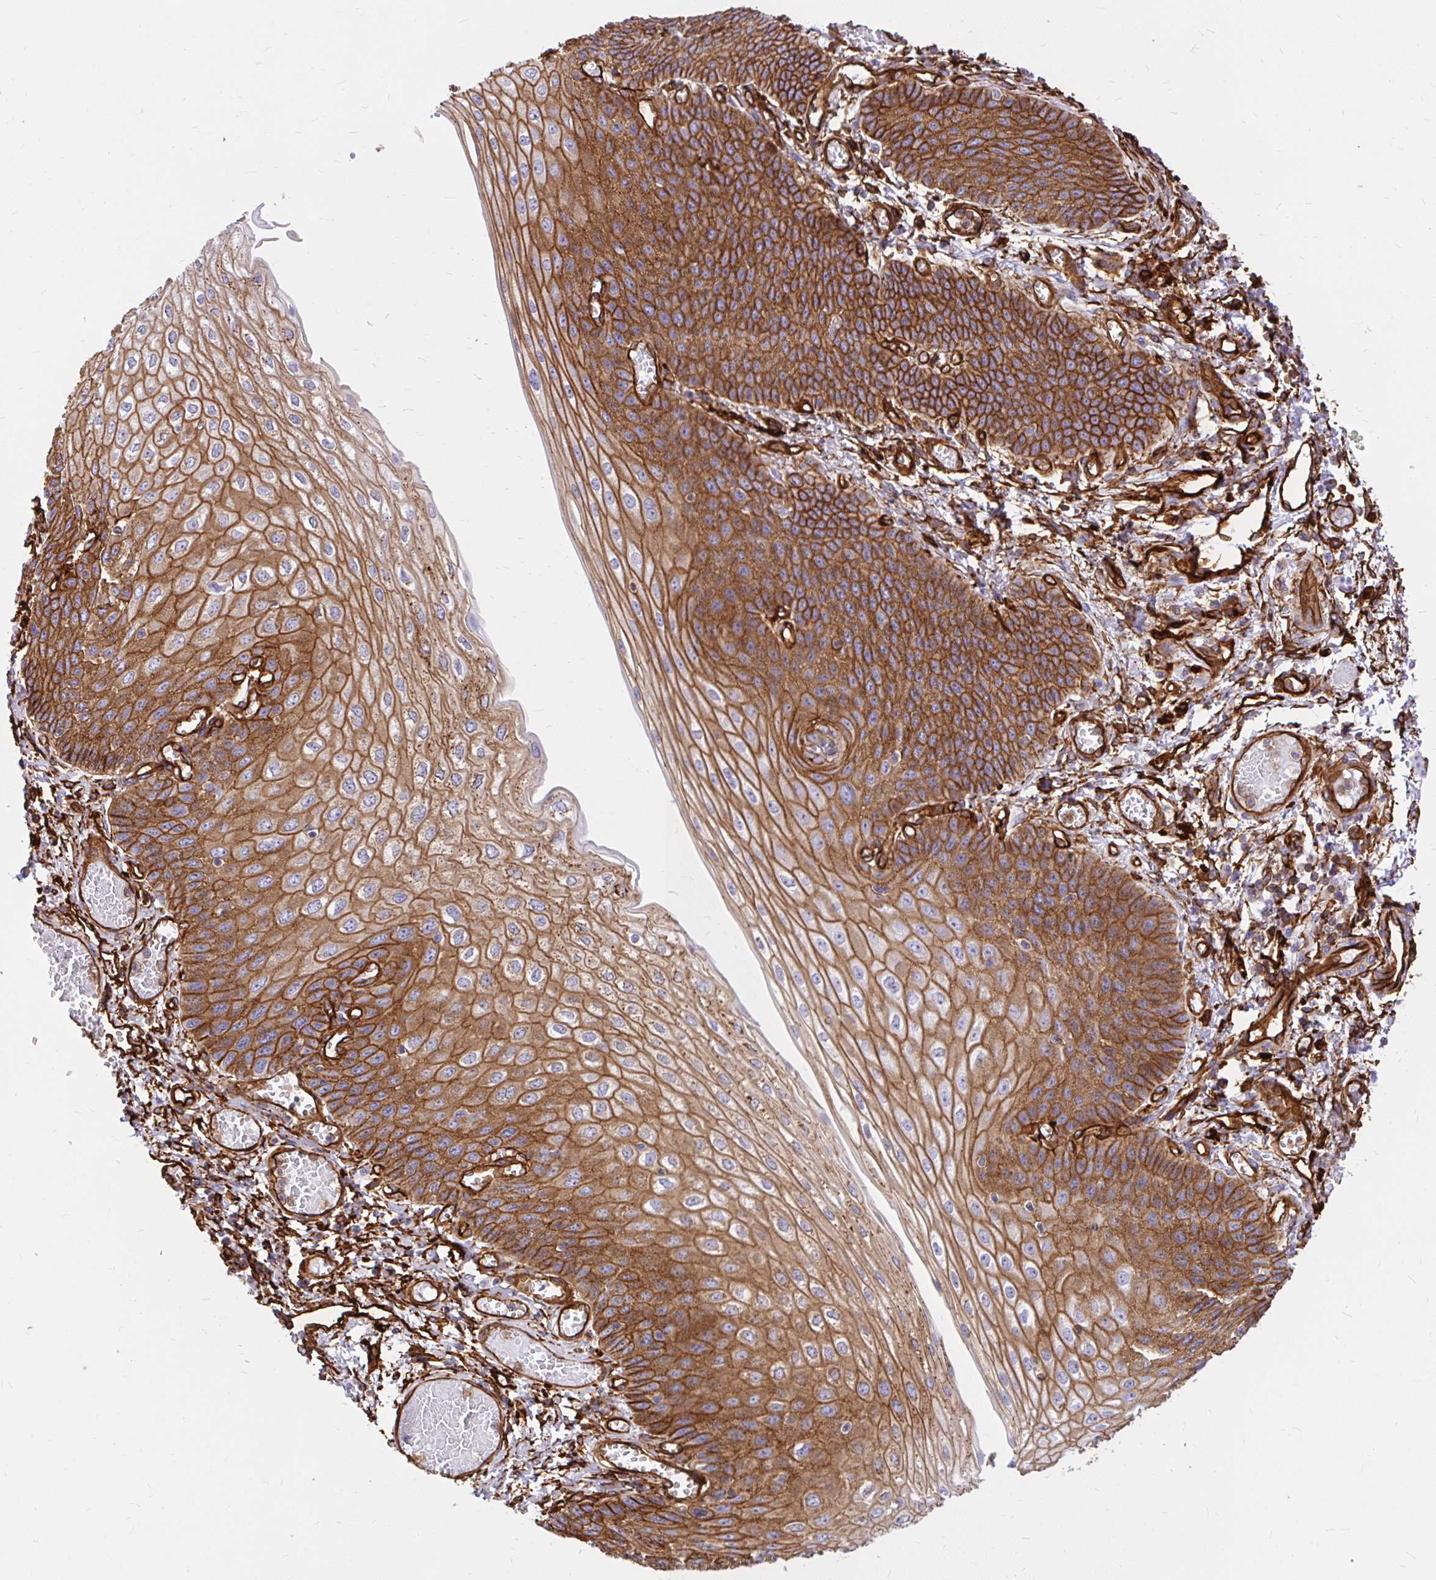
{"staining": {"intensity": "strong", "quantity": ">75%", "location": "cytoplasmic/membranous"}, "tissue": "esophagus", "cell_type": "Squamous epithelial cells", "image_type": "normal", "snomed": [{"axis": "morphology", "description": "Normal tissue, NOS"}, {"axis": "morphology", "description": "Adenocarcinoma, NOS"}, {"axis": "topography", "description": "Esophagus"}], "caption": "Immunohistochemical staining of unremarkable esophagus demonstrates strong cytoplasmic/membranous protein expression in about >75% of squamous epithelial cells.", "gene": "MAP1LC3B2", "patient": {"sex": "male", "age": 81}}